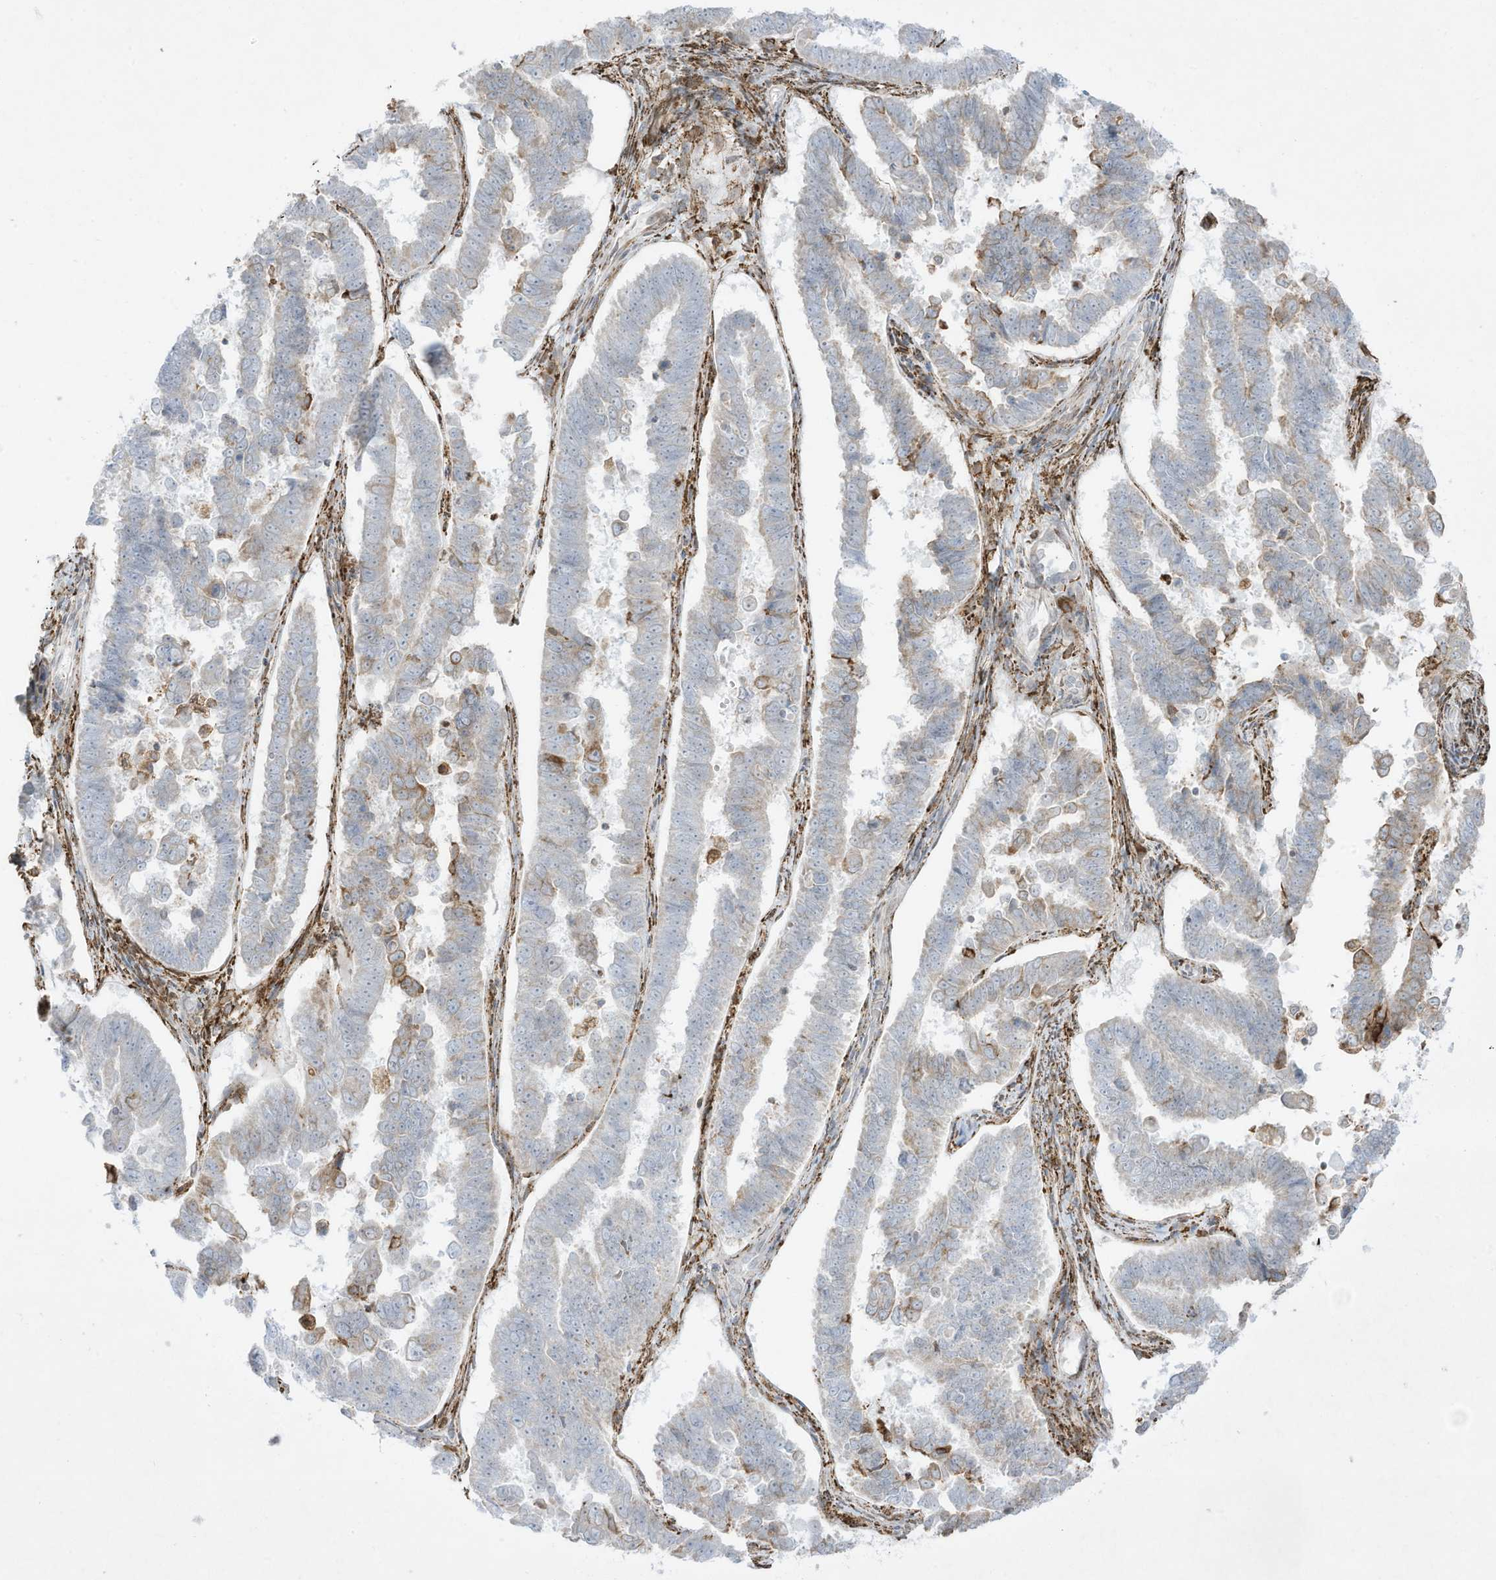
{"staining": {"intensity": "weak", "quantity": "<25%", "location": "cytoplasmic/membranous"}, "tissue": "endometrial cancer", "cell_type": "Tumor cells", "image_type": "cancer", "snomed": [{"axis": "morphology", "description": "Adenocarcinoma, NOS"}, {"axis": "topography", "description": "Endometrium"}], "caption": "The micrograph exhibits no staining of tumor cells in endometrial cancer.", "gene": "PTK6", "patient": {"sex": "female", "age": 75}}